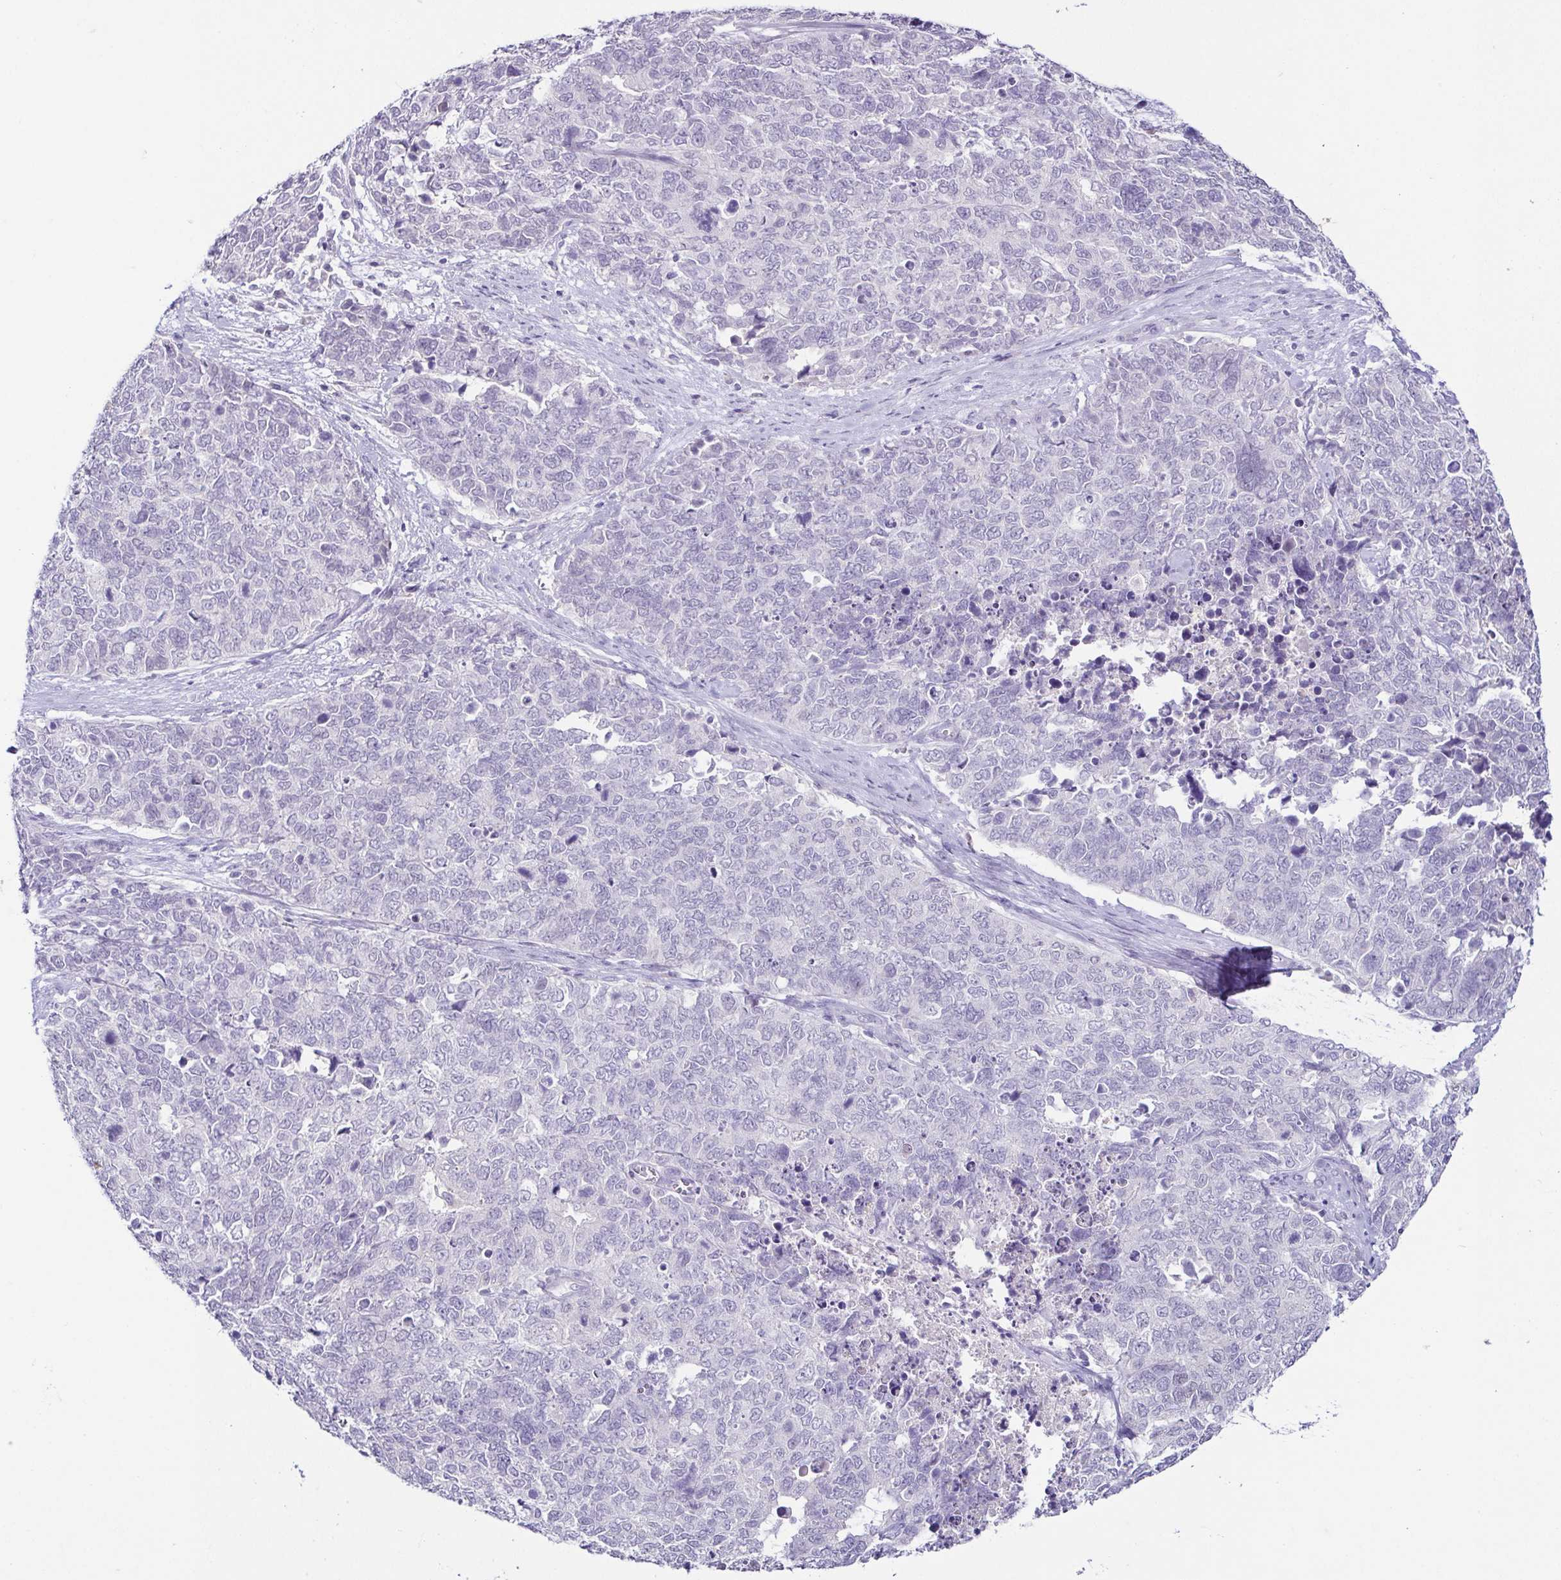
{"staining": {"intensity": "negative", "quantity": "none", "location": "none"}, "tissue": "cervical cancer", "cell_type": "Tumor cells", "image_type": "cancer", "snomed": [{"axis": "morphology", "description": "Adenocarcinoma, NOS"}, {"axis": "topography", "description": "Cervix"}], "caption": "This is an immunohistochemistry (IHC) histopathology image of human cervical cancer (adenocarcinoma). There is no staining in tumor cells.", "gene": "TP73", "patient": {"sex": "female", "age": 63}}